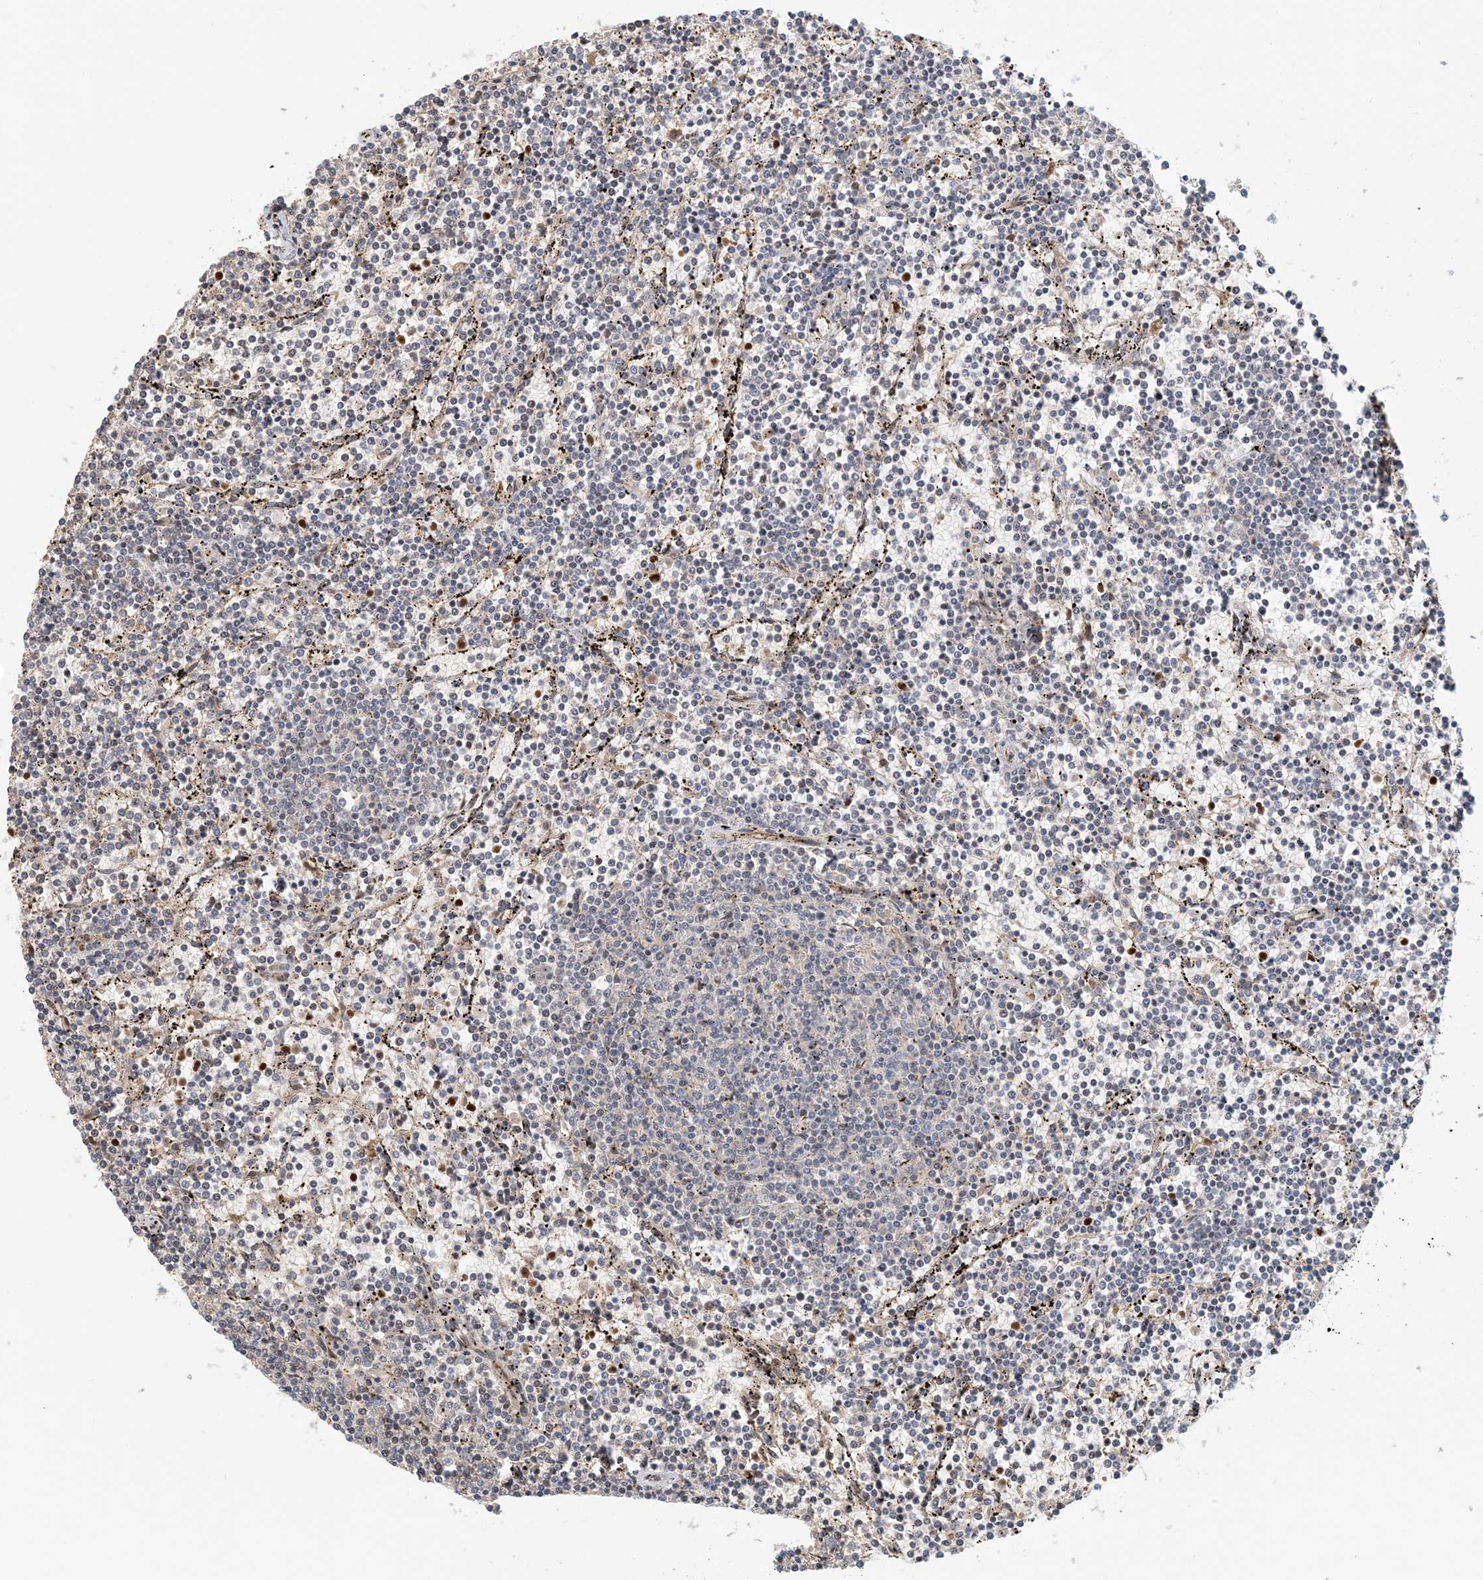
{"staining": {"intensity": "negative", "quantity": "none", "location": "none"}, "tissue": "lymphoma", "cell_type": "Tumor cells", "image_type": "cancer", "snomed": [{"axis": "morphology", "description": "Malignant lymphoma, non-Hodgkin's type, Low grade"}, {"axis": "topography", "description": "Spleen"}], "caption": "Immunohistochemical staining of human lymphoma displays no significant expression in tumor cells. Nuclei are stained in blue.", "gene": "MAPKBP1", "patient": {"sex": "female", "age": 50}}